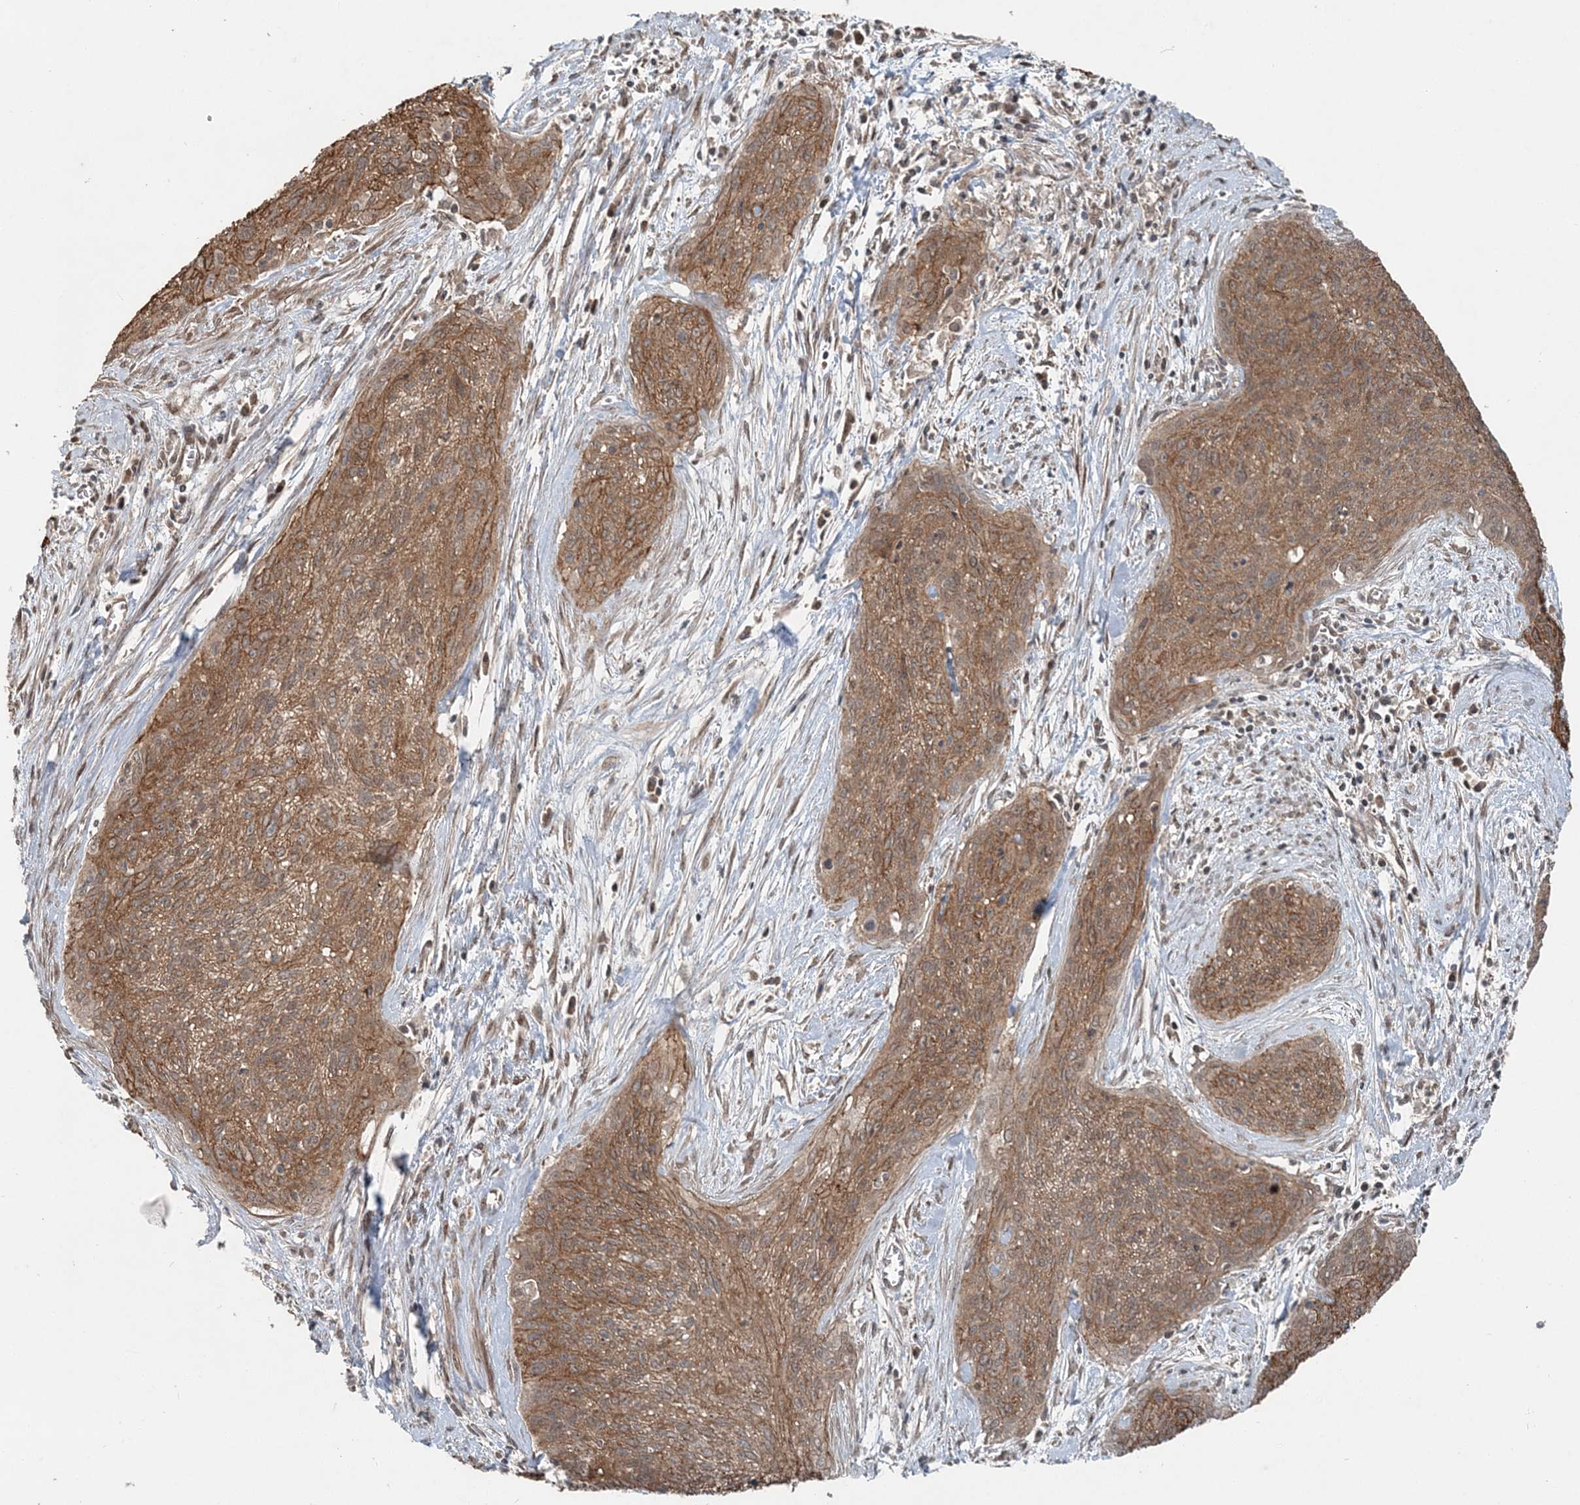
{"staining": {"intensity": "moderate", "quantity": ">75%", "location": "cytoplasmic/membranous"}, "tissue": "cervical cancer", "cell_type": "Tumor cells", "image_type": "cancer", "snomed": [{"axis": "morphology", "description": "Squamous cell carcinoma, NOS"}, {"axis": "topography", "description": "Cervix"}], "caption": "DAB (3,3'-diaminobenzidine) immunohistochemical staining of squamous cell carcinoma (cervical) exhibits moderate cytoplasmic/membranous protein expression in approximately >75% of tumor cells.", "gene": "FBXL17", "patient": {"sex": "female", "age": 55}}